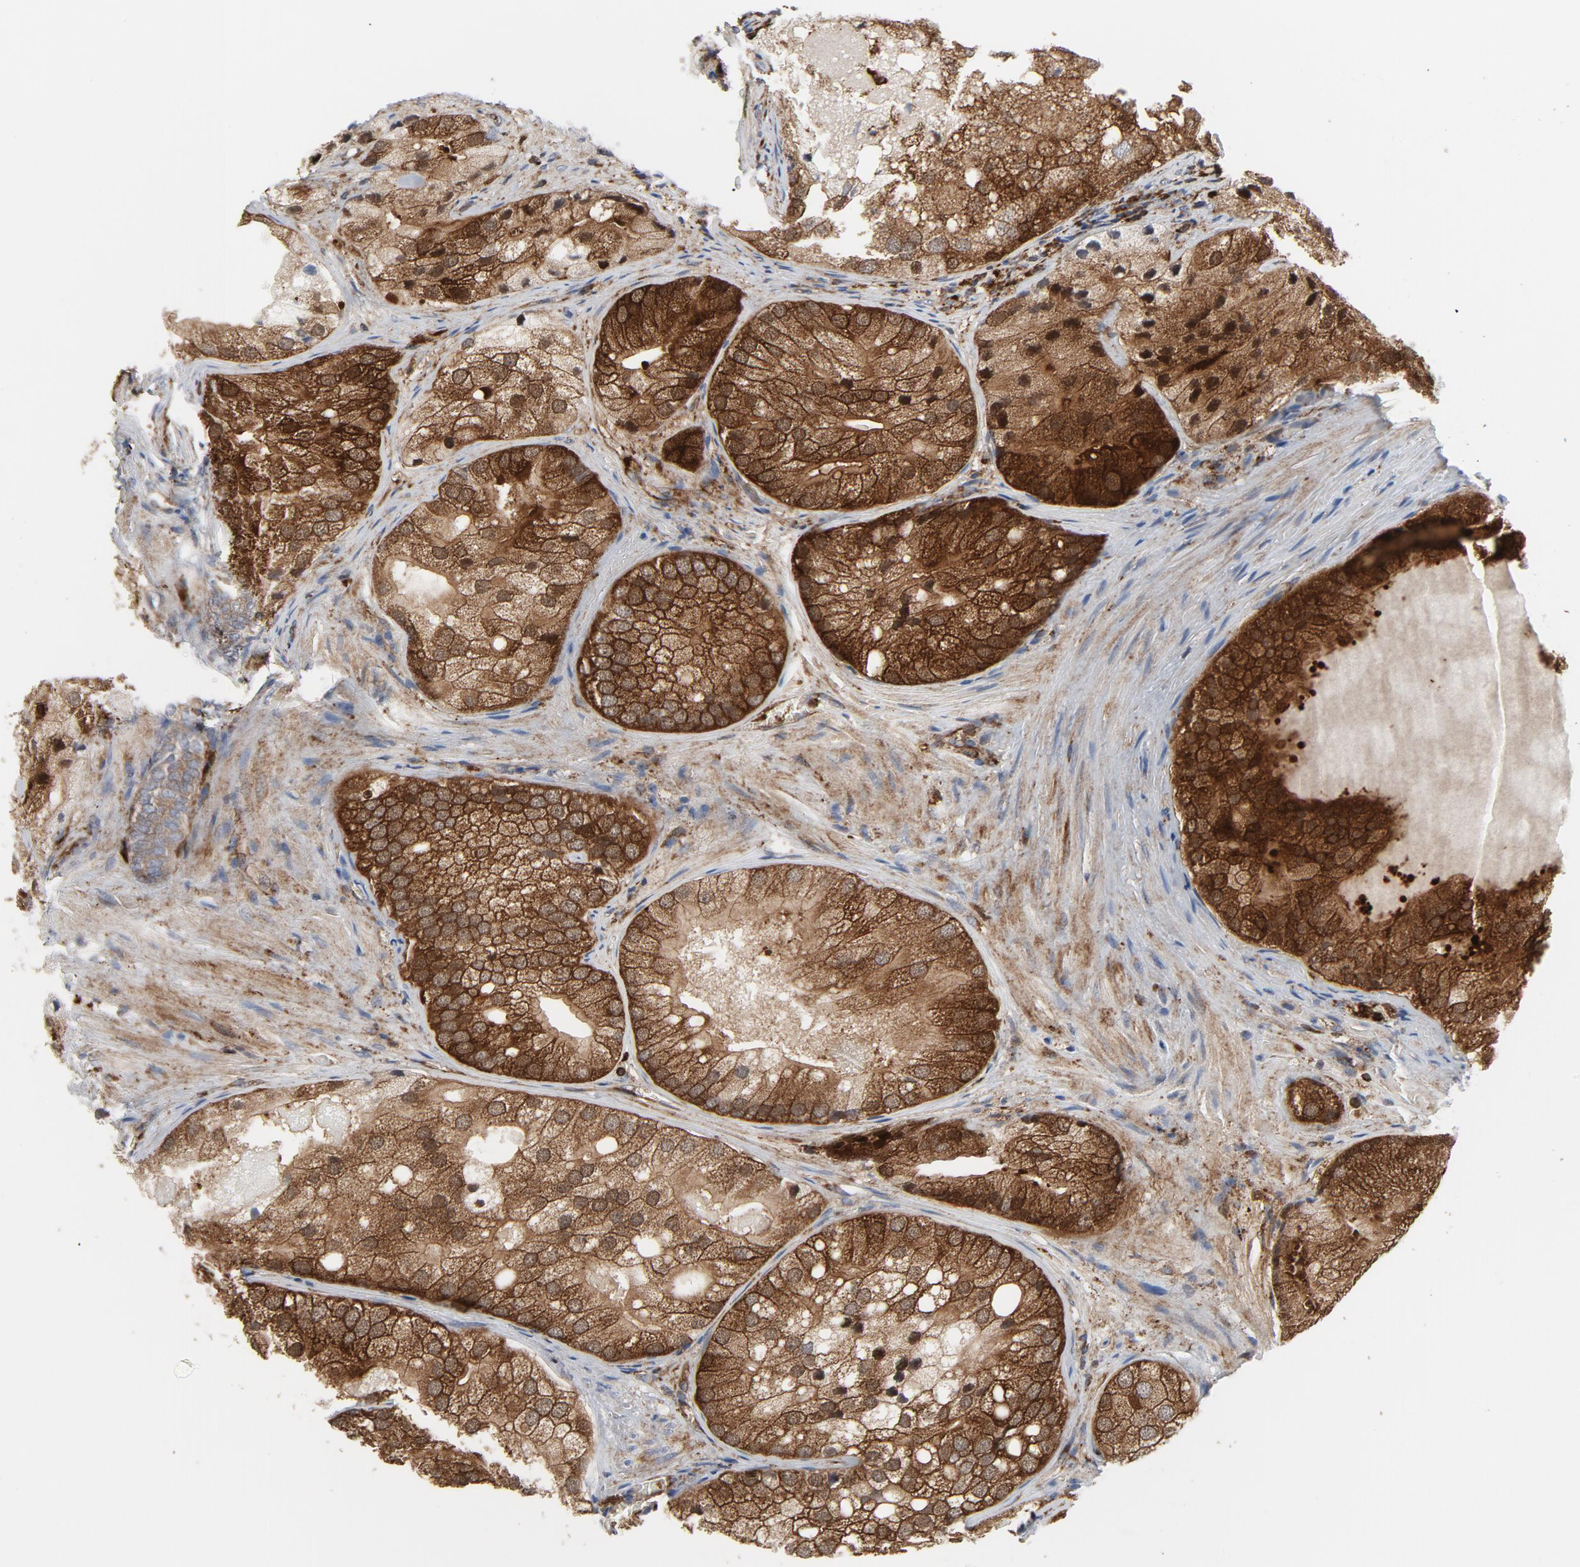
{"staining": {"intensity": "strong", "quantity": ">75%", "location": "cytoplasmic/membranous"}, "tissue": "prostate cancer", "cell_type": "Tumor cells", "image_type": "cancer", "snomed": [{"axis": "morphology", "description": "Adenocarcinoma, Low grade"}, {"axis": "topography", "description": "Prostate"}], "caption": "Protein analysis of prostate cancer (adenocarcinoma (low-grade)) tissue reveals strong cytoplasmic/membranous staining in about >75% of tumor cells.", "gene": "YES1", "patient": {"sex": "male", "age": 69}}